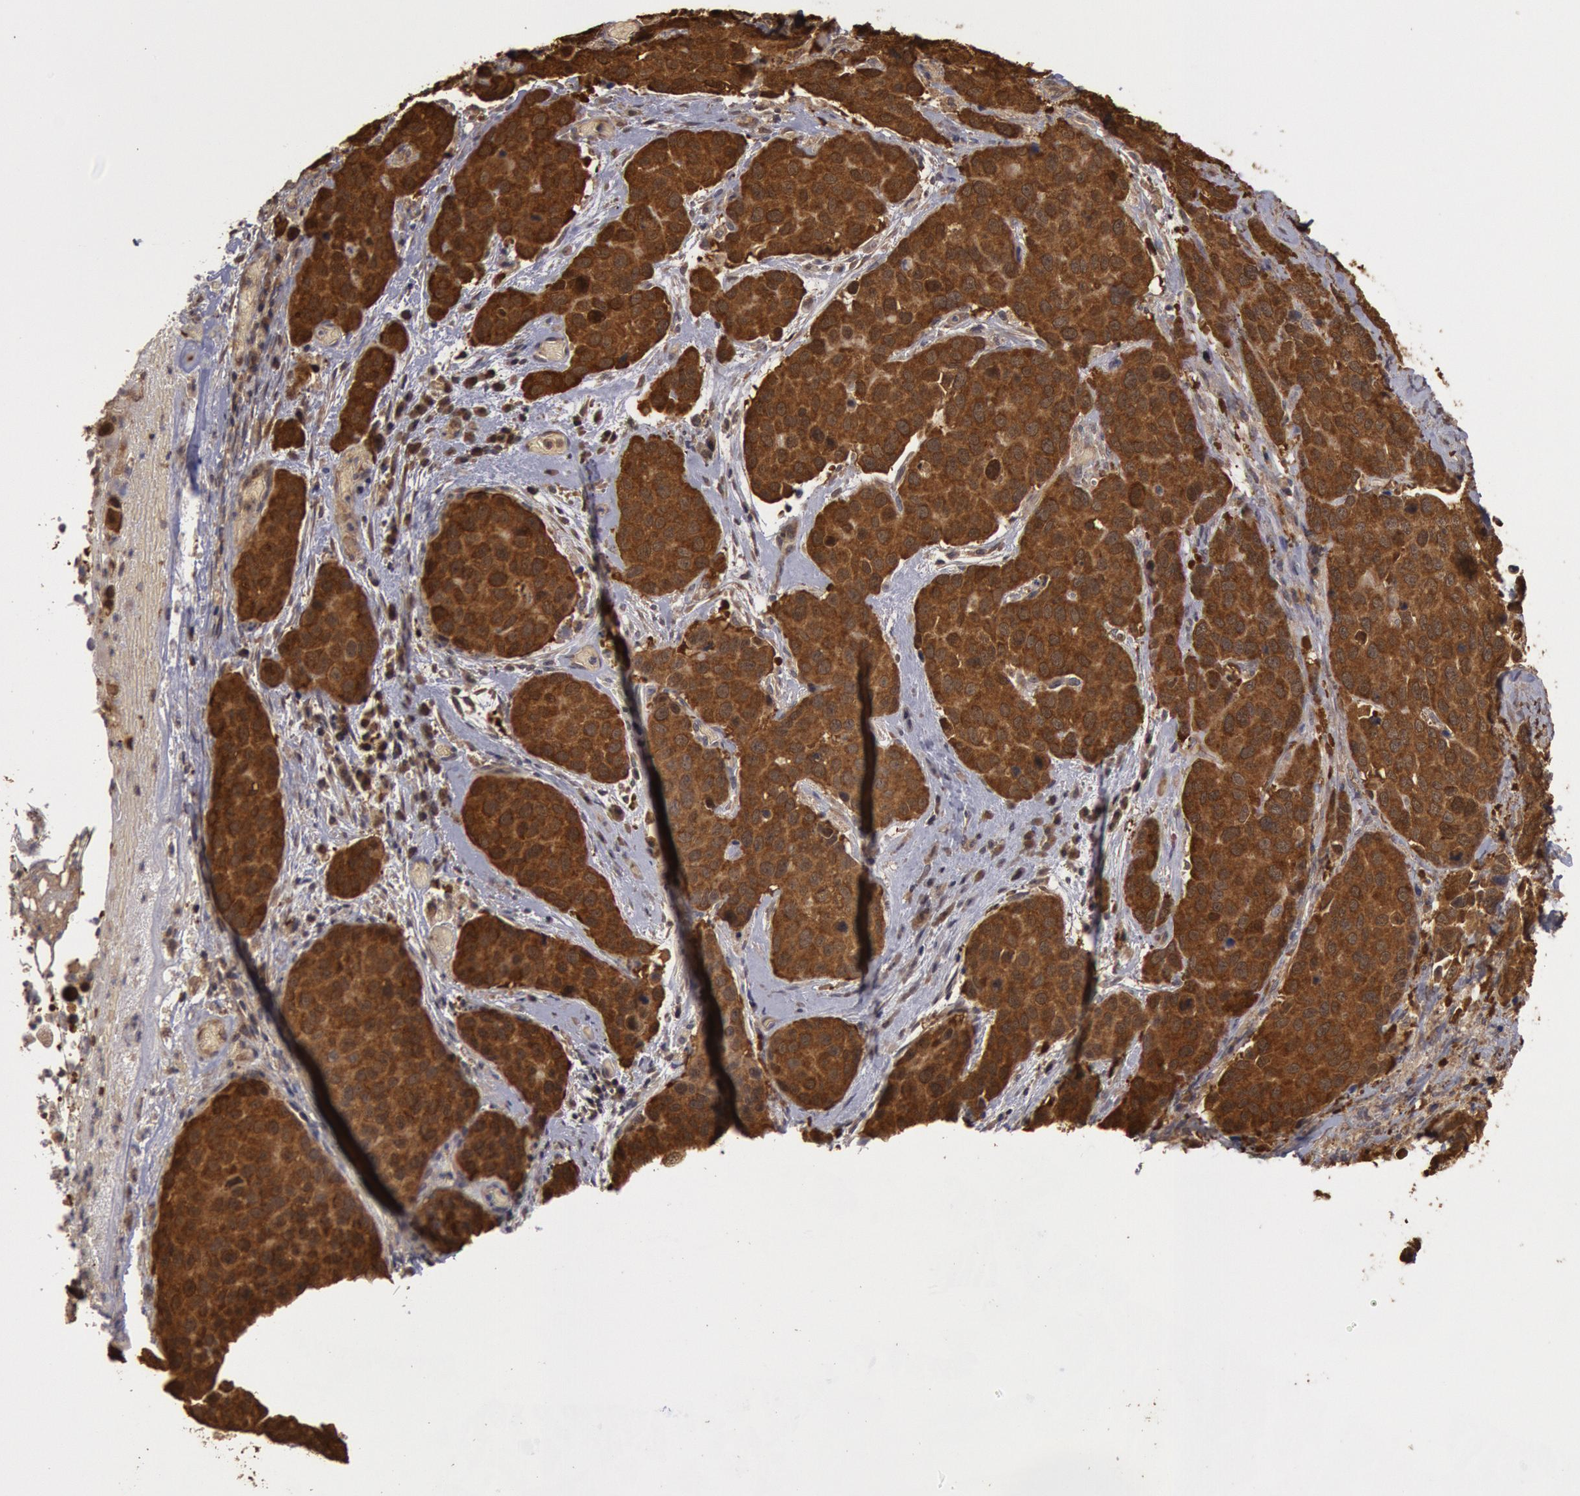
{"staining": {"intensity": "strong", "quantity": ">75%", "location": "cytoplasmic/membranous"}, "tissue": "cervical cancer", "cell_type": "Tumor cells", "image_type": "cancer", "snomed": [{"axis": "morphology", "description": "Squamous cell carcinoma, NOS"}, {"axis": "topography", "description": "Cervix"}], "caption": "The photomicrograph shows a brown stain indicating the presence of a protein in the cytoplasmic/membranous of tumor cells in squamous cell carcinoma (cervical).", "gene": "USP14", "patient": {"sex": "female", "age": 54}}